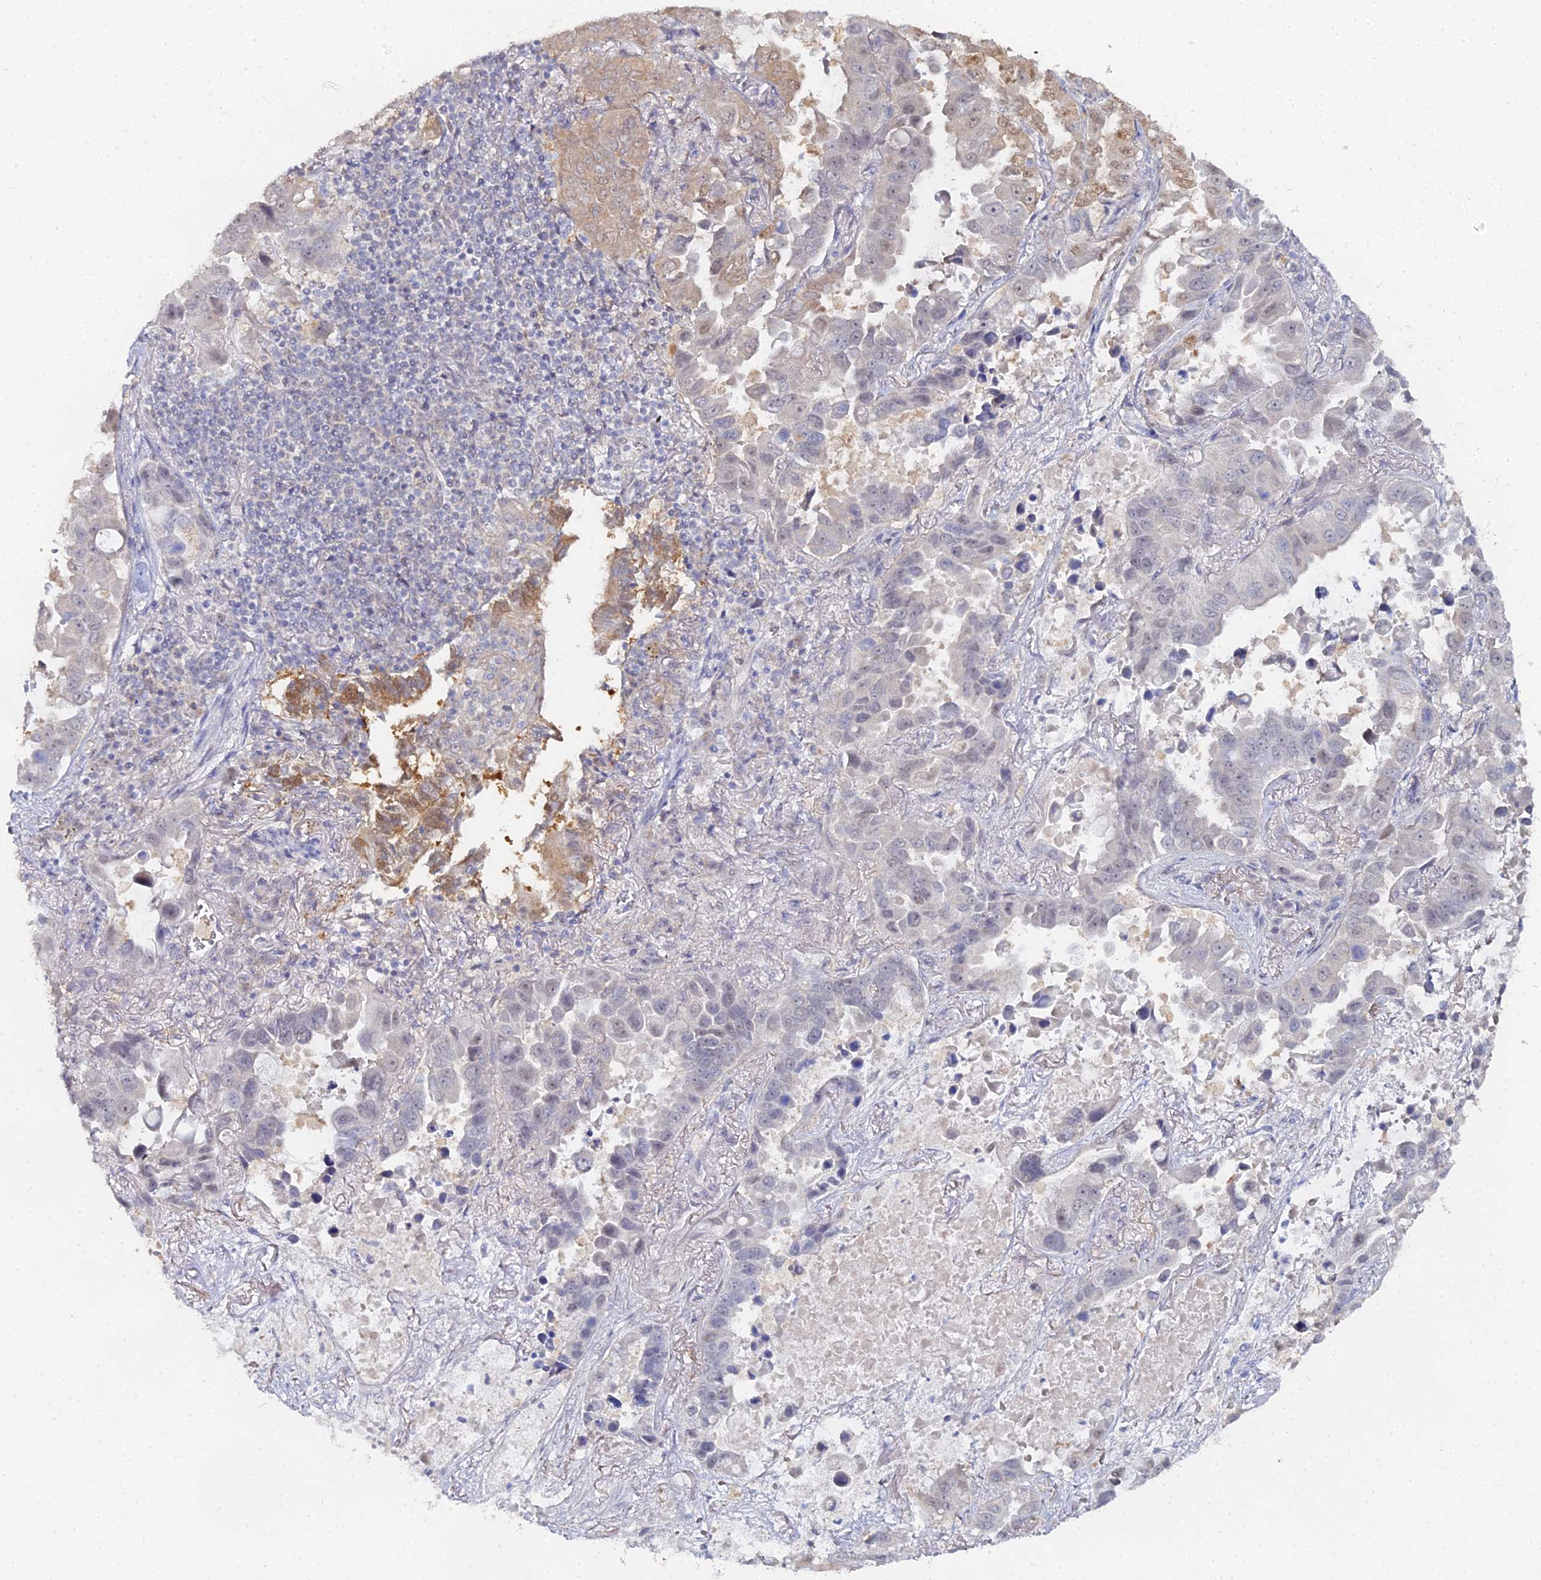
{"staining": {"intensity": "negative", "quantity": "none", "location": "none"}, "tissue": "lung cancer", "cell_type": "Tumor cells", "image_type": "cancer", "snomed": [{"axis": "morphology", "description": "Adenocarcinoma, NOS"}, {"axis": "topography", "description": "Lung"}], "caption": "Tumor cells show no significant expression in adenocarcinoma (lung). (DAB (3,3'-diaminobenzidine) immunohistochemistry, high magnification).", "gene": "THAP4", "patient": {"sex": "male", "age": 64}}